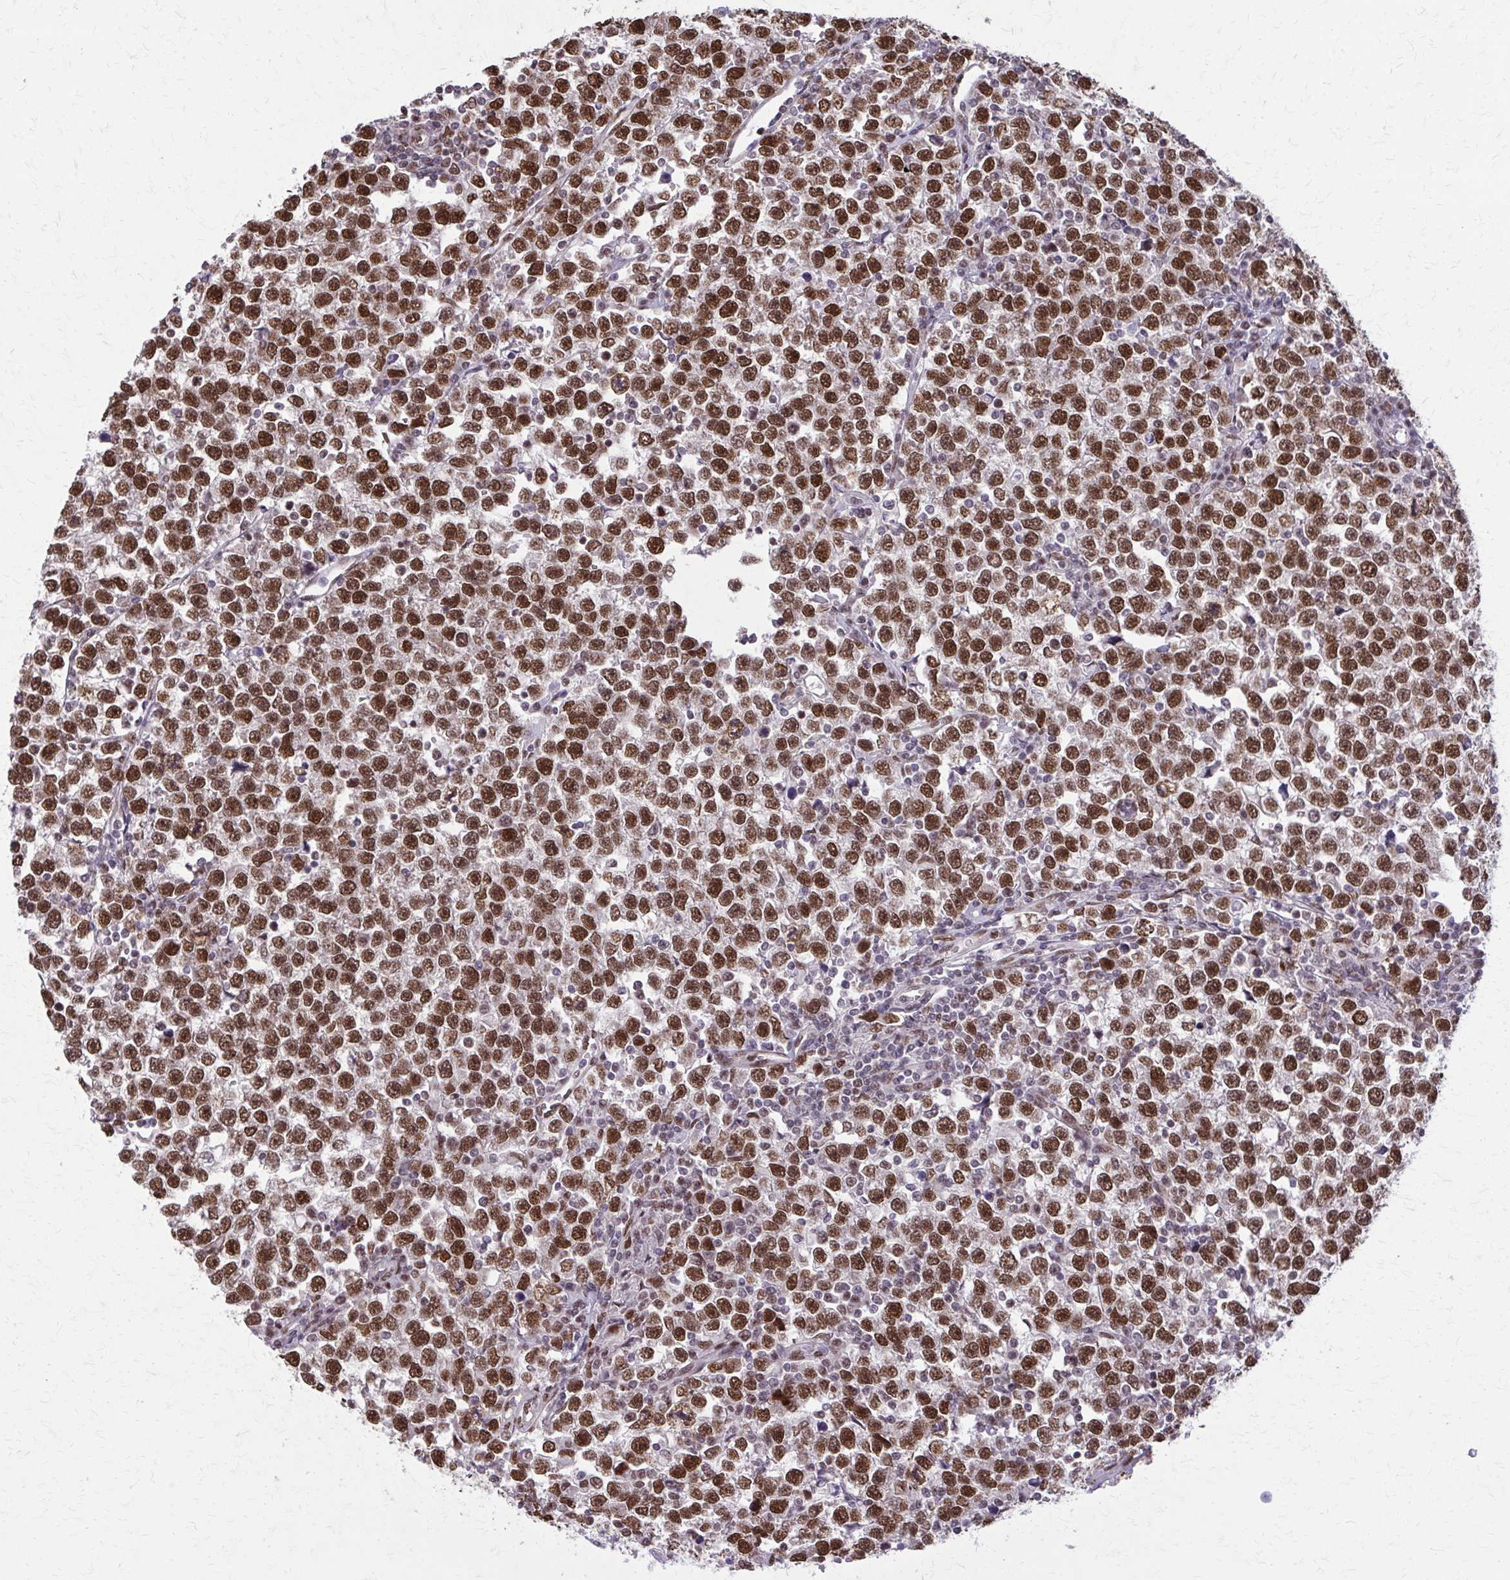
{"staining": {"intensity": "strong", "quantity": ">75%", "location": "nuclear"}, "tissue": "testis cancer", "cell_type": "Tumor cells", "image_type": "cancer", "snomed": [{"axis": "morphology", "description": "Seminoma, NOS"}, {"axis": "topography", "description": "Testis"}], "caption": "This is an image of IHC staining of testis cancer (seminoma), which shows strong expression in the nuclear of tumor cells.", "gene": "TTF1", "patient": {"sex": "male", "age": 43}}